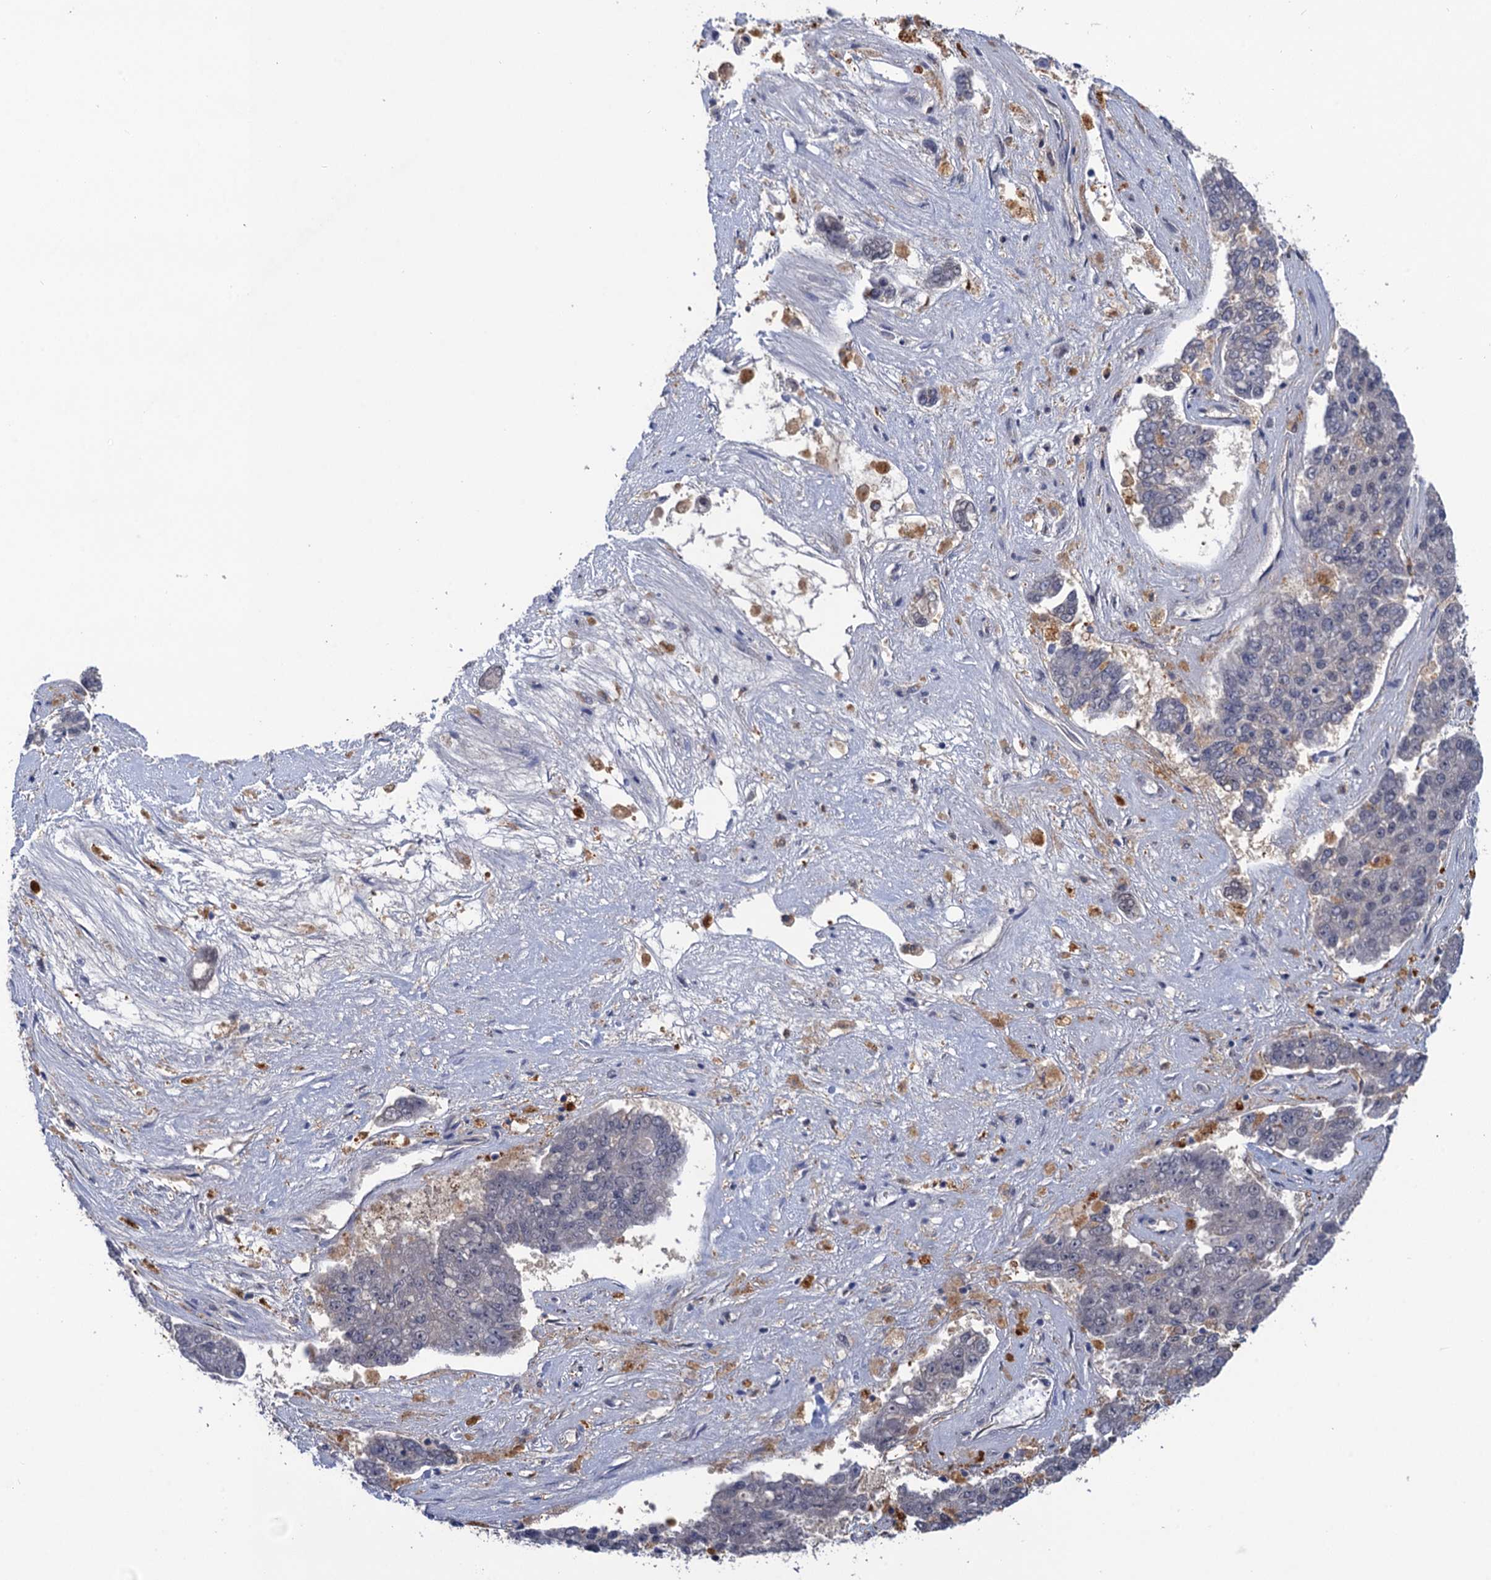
{"staining": {"intensity": "negative", "quantity": "none", "location": "none"}, "tissue": "pancreatic cancer", "cell_type": "Tumor cells", "image_type": "cancer", "snomed": [{"axis": "morphology", "description": "Adenocarcinoma, NOS"}, {"axis": "topography", "description": "Pancreas"}], "caption": "Immunohistochemistry photomicrograph of neoplastic tissue: human adenocarcinoma (pancreatic) stained with DAB reveals no significant protein positivity in tumor cells. (DAB (3,3'-diaminobenzidine) immunohistochemistry visualized using brightfield microscopy, high magnification).", "gene": "NEK8", "patient": {"sex": "male", "age": 50}}